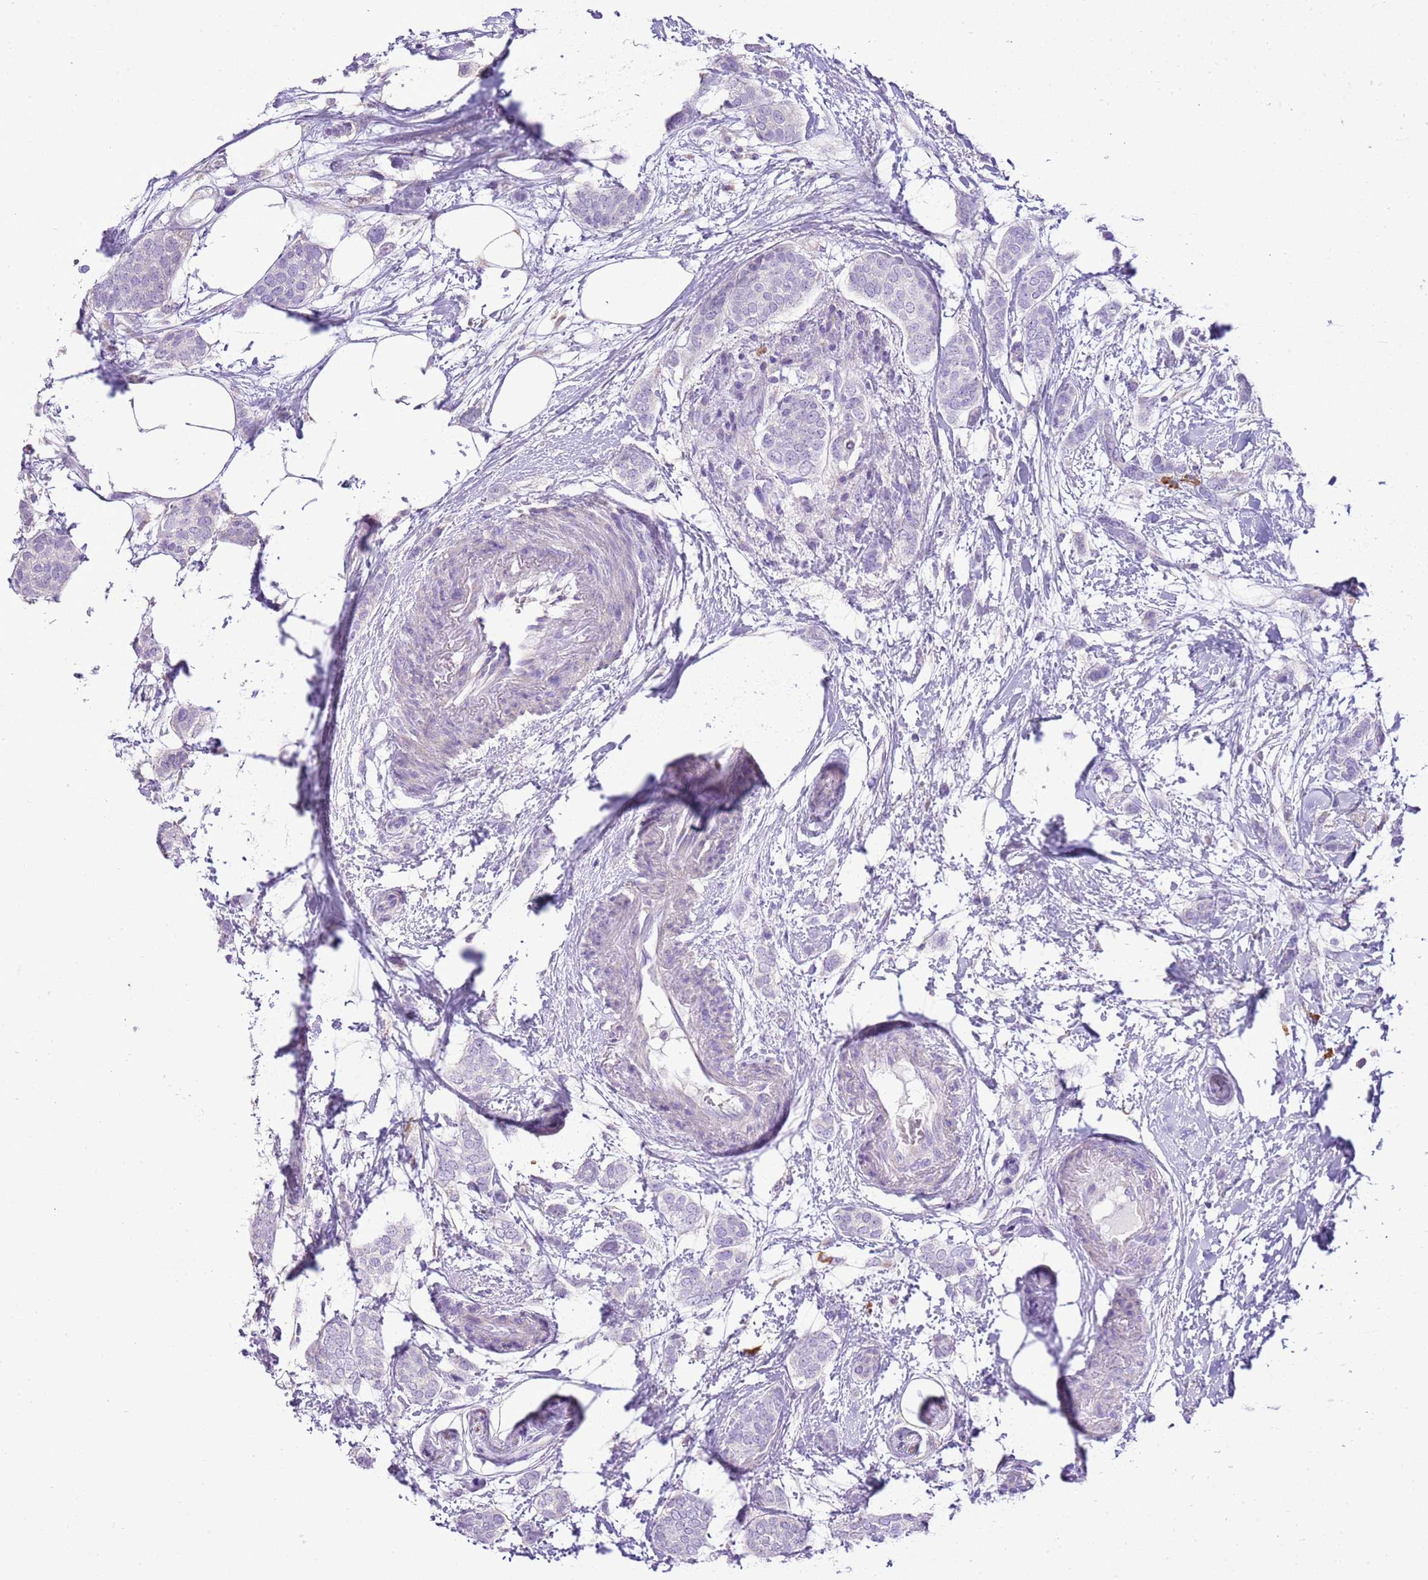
{"staining": {"intensity": "negative", "quantity": "none", "location": "none"}, "tissue": "breast cancer", "cell_type": "Tumor cells", "image_type": "cancer", "snomed": [{"axis": "morphology", "description": "Duct carcinoma"}, {"axis": "topography", "description": "Breast"}], "caption": "The image demonstrates no staining of tumor cells in breast cancer (invasive ductal carcinoma).", "gene": "AAR2", "patient": {"sex": "female", "age": 72}}